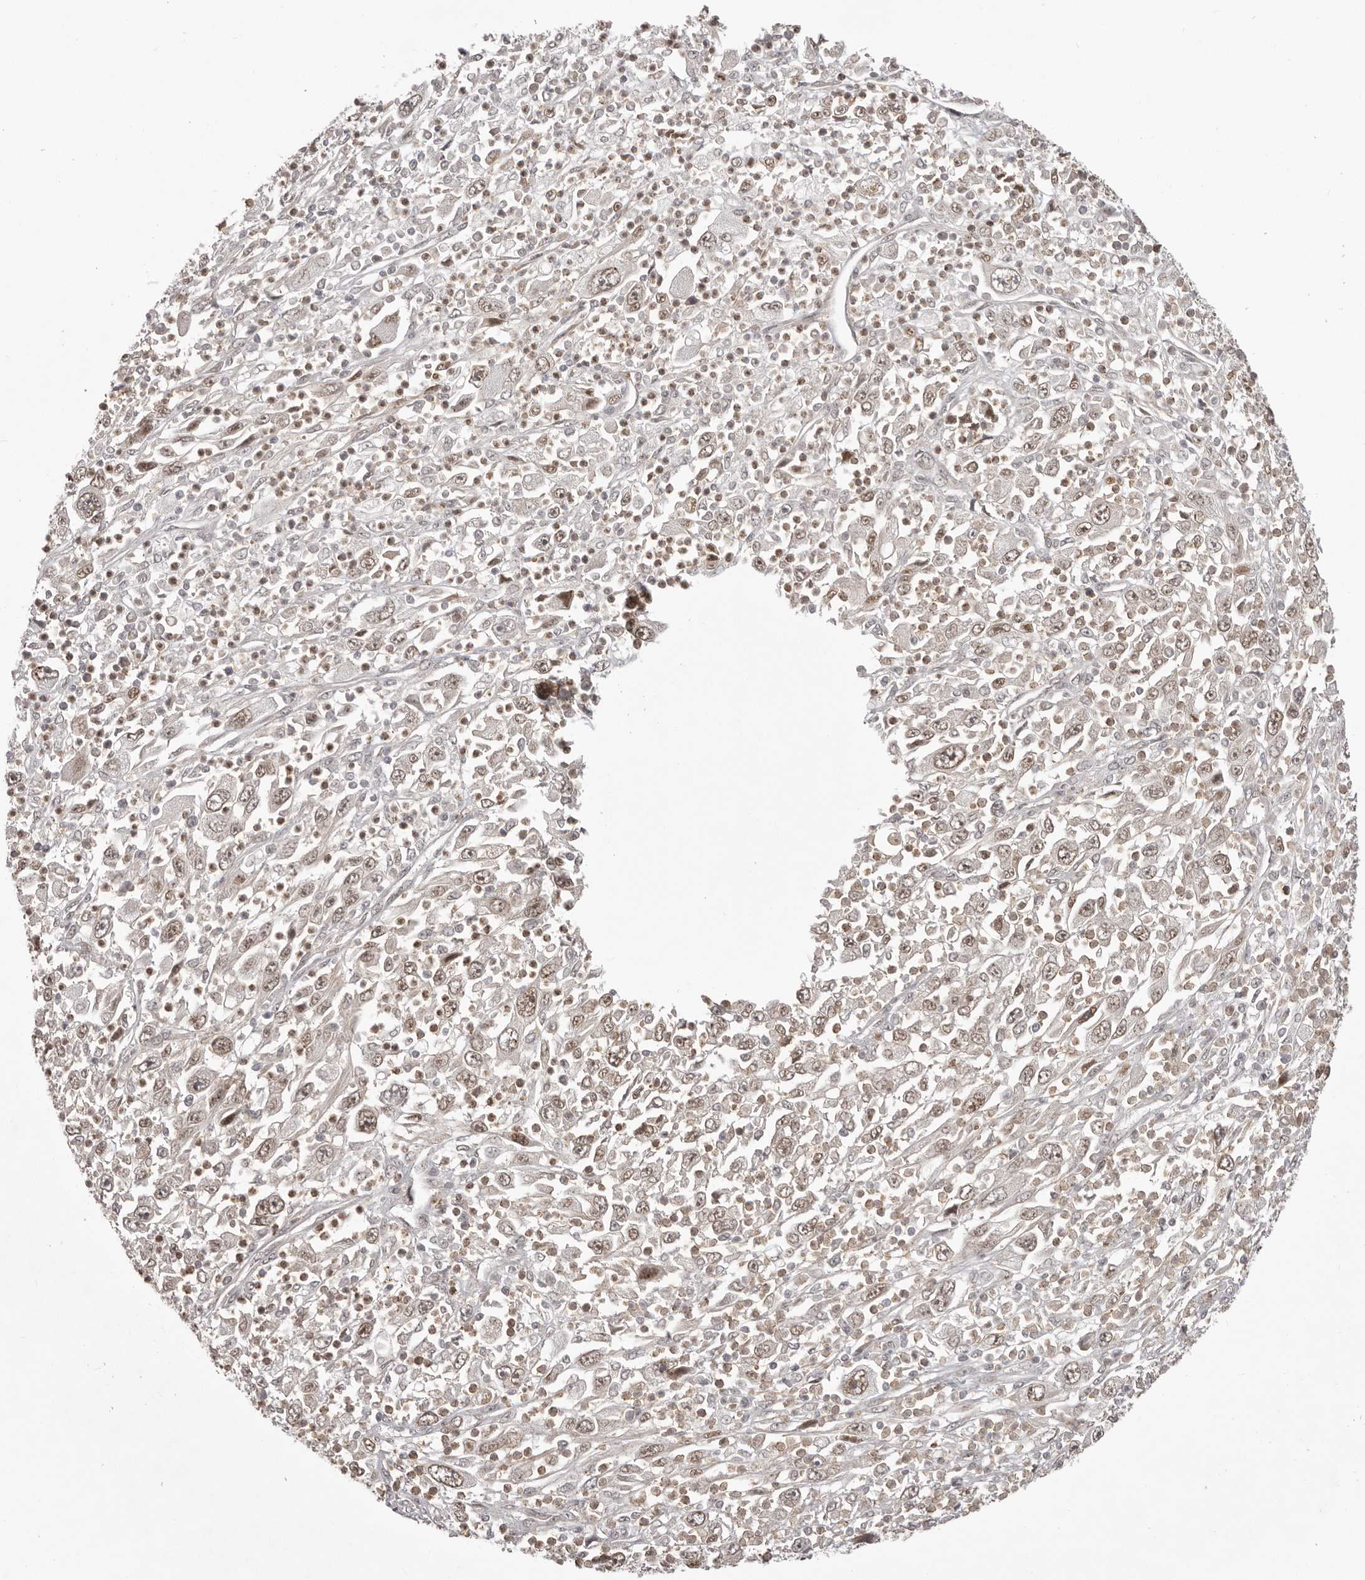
{"staining": {"intensity": "weak", "quantity": ">75%", "location": "nuclear"}, "tissue": "melanoma", "cell_type": "Tumor cells", "image_type": "cancer", "snomed": [{"axis": "morphology", "description": "Malignant melanoma, Metastatic site"}, {"axis": "topography", "description": "Skin"}], "caption": "A low amount of weak nuclear positivity is appreciated in approximately >75% of tumor cells in malignant melanoma (metastatic site) tissue.", "gene": "RNF2", "patient": {"sex": "female", "age": 56}}